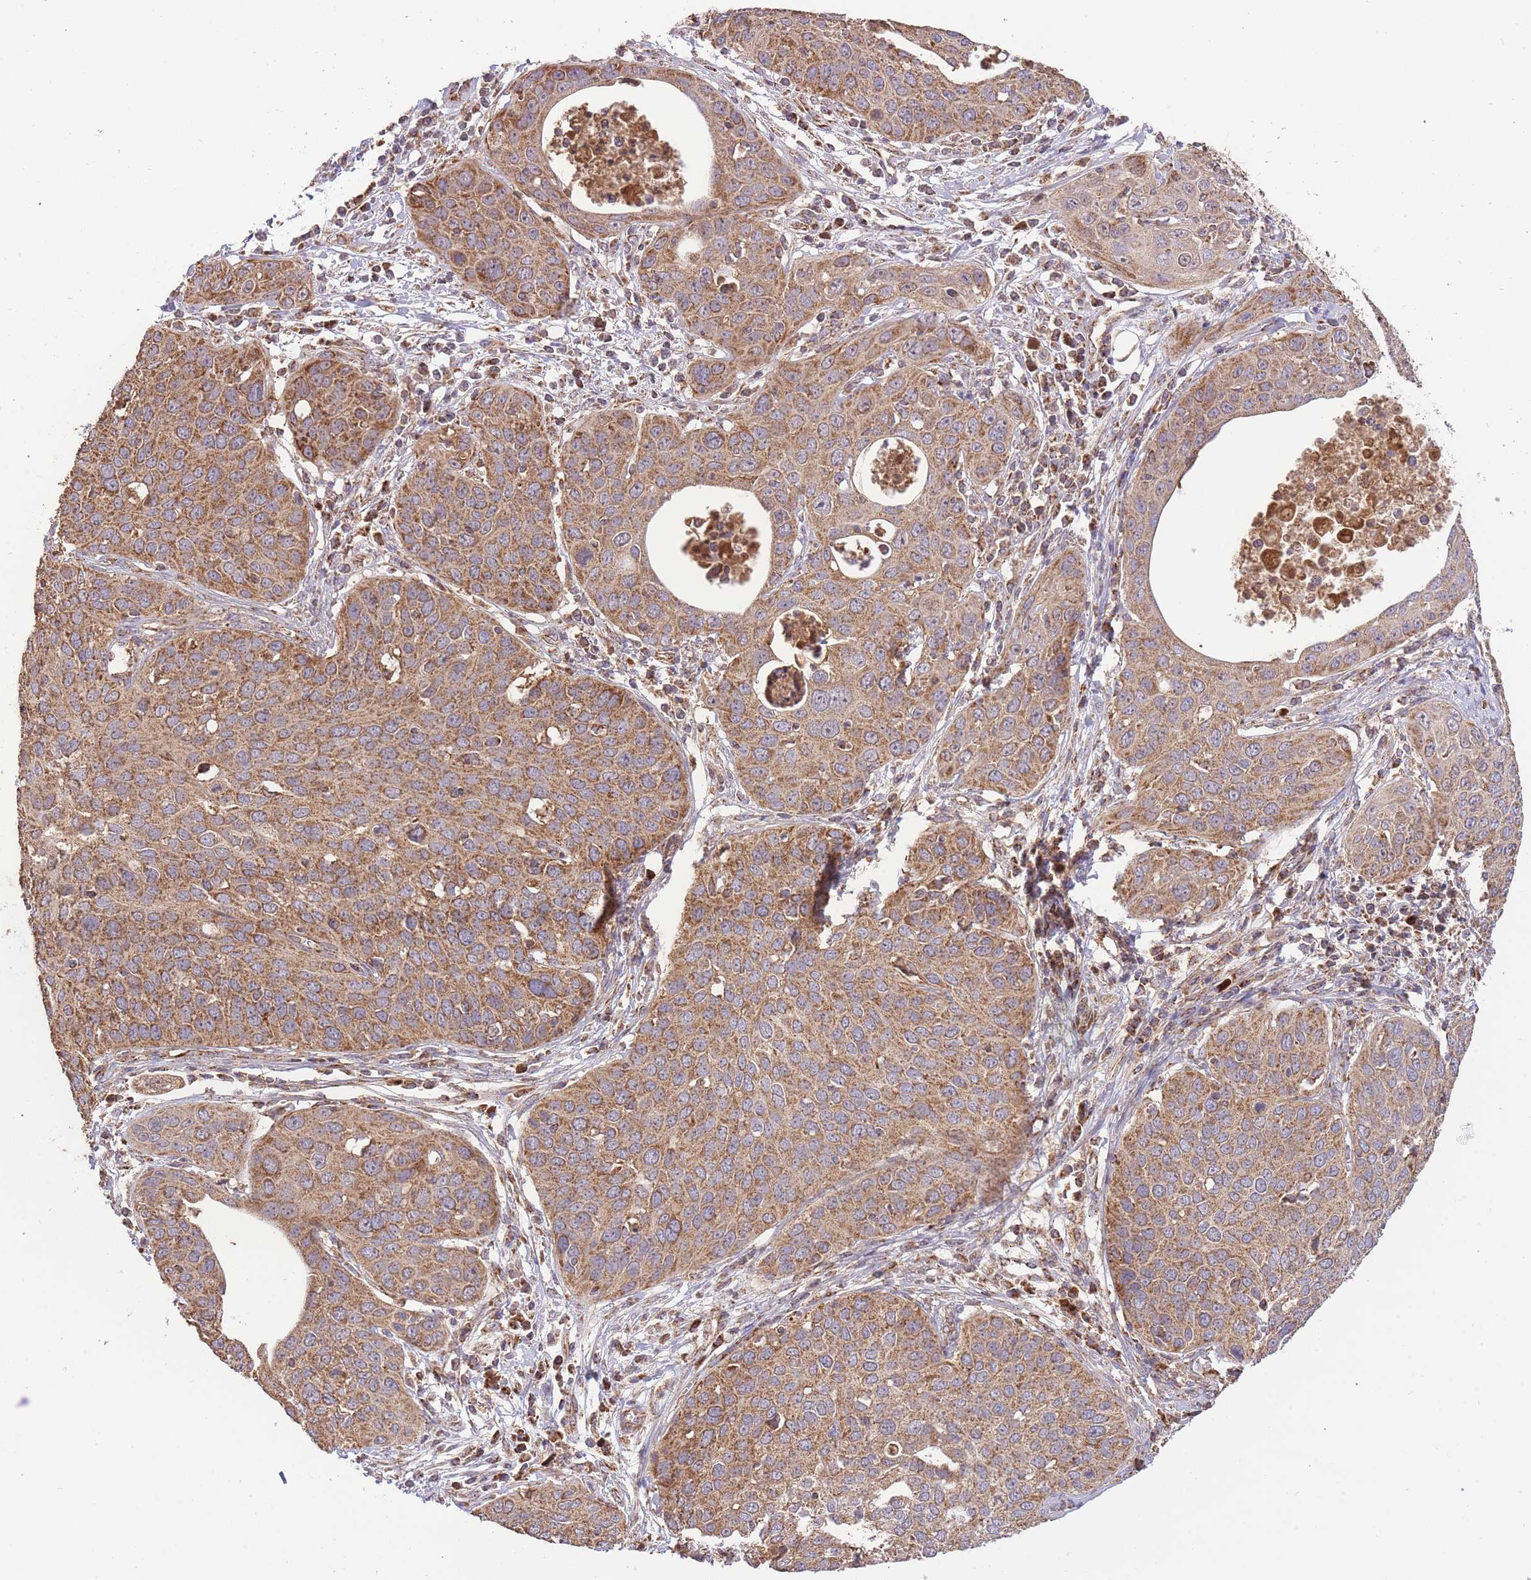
{"staining": {"intensity": "moderate", "quantity": ">75%", "location": "cytoplasmic/membranous"}, "tissue": "cervical cancer", "cell_type": "Tumor cells", "image_type": "cancer", "snomed": [{"axis": "morphology", "description": "Squamous cell carcinoma, NOS"}, {"axis": "topography", "description": "Cervix"}], "caption": "Moderate cytoplasmic/membranous protein expression is seen in about >75% of tumor cells in squamous cell carcinoma (cervical).", "gene": "PREP", "patient": {"sex": "female", "age": 36}}